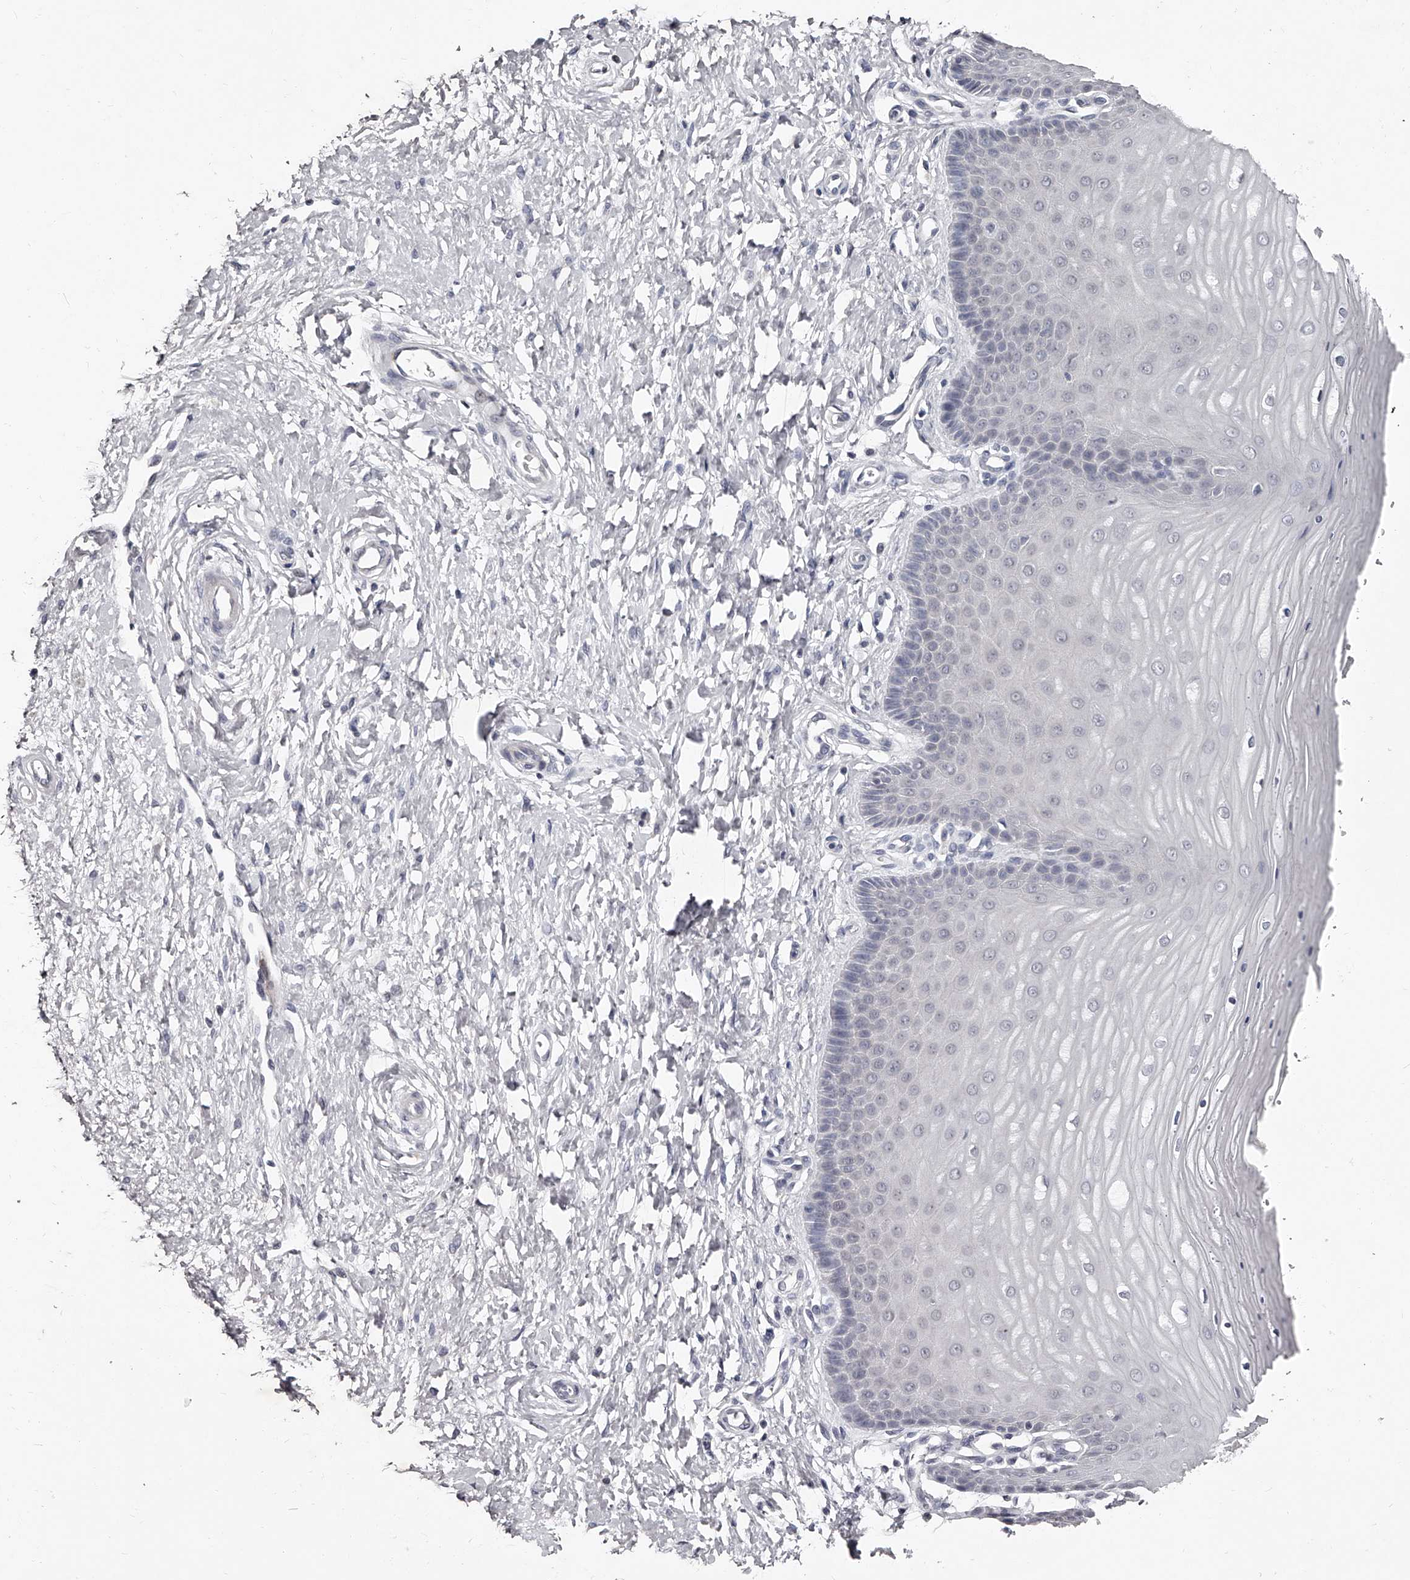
{"staining": {"intensity": "negative", "quantity": "none", "location": "none"}, "tissue": "cervix", "cell_type": "Glandular cells", "image_type": "normal", "snomed": [{"axis": "morphology", "description": "Normal tissue, NOS"}, {"axis": "topography", "description": "Cervix"}], "caption": "Immunohistochemistry (IHC) photomicrograph of normal human cervix stained for a protein (brown), which reveals no positivity in glandular cells.", "gene": "NT5DC1", "patient": {"sex": "female", "age": 55}}